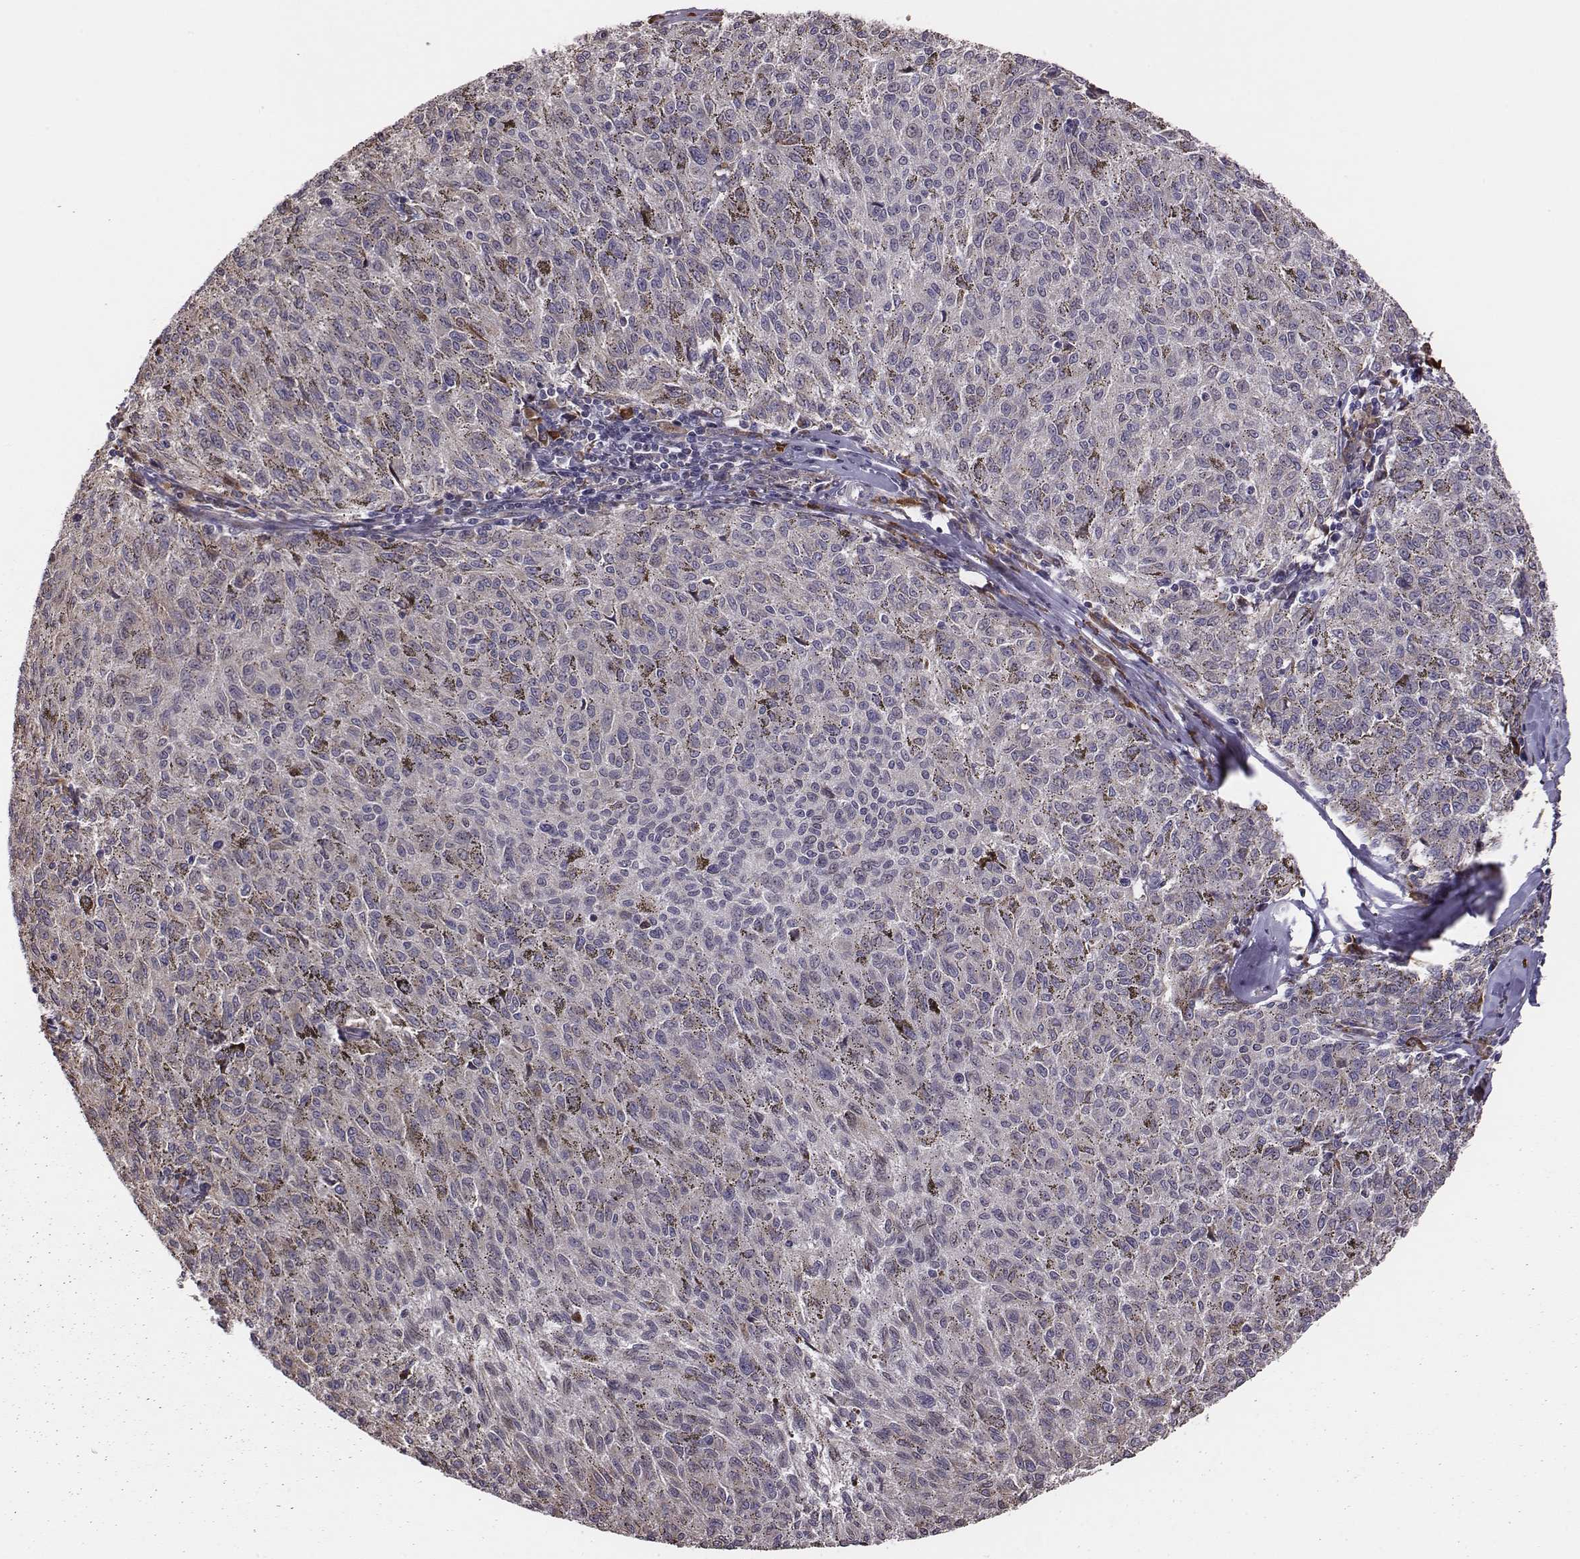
{"staining": {"intensity": "negative", "quantity": "none", "location": "none"}, "tissue": "melanoma", "cell_type": "Tumor cells", "image_type": "cancer", "snomed": [{"axis": "morphology", "description": "Malignant melanoma, NOS"}, {"axis": "topography", "description": "Skin"}], "caption": "A photomicrograph of human malignant melanoma is negative for staining in tumor cells.", "gene": "SELENOI", "patient": {"sex": "female", "age": 72}}